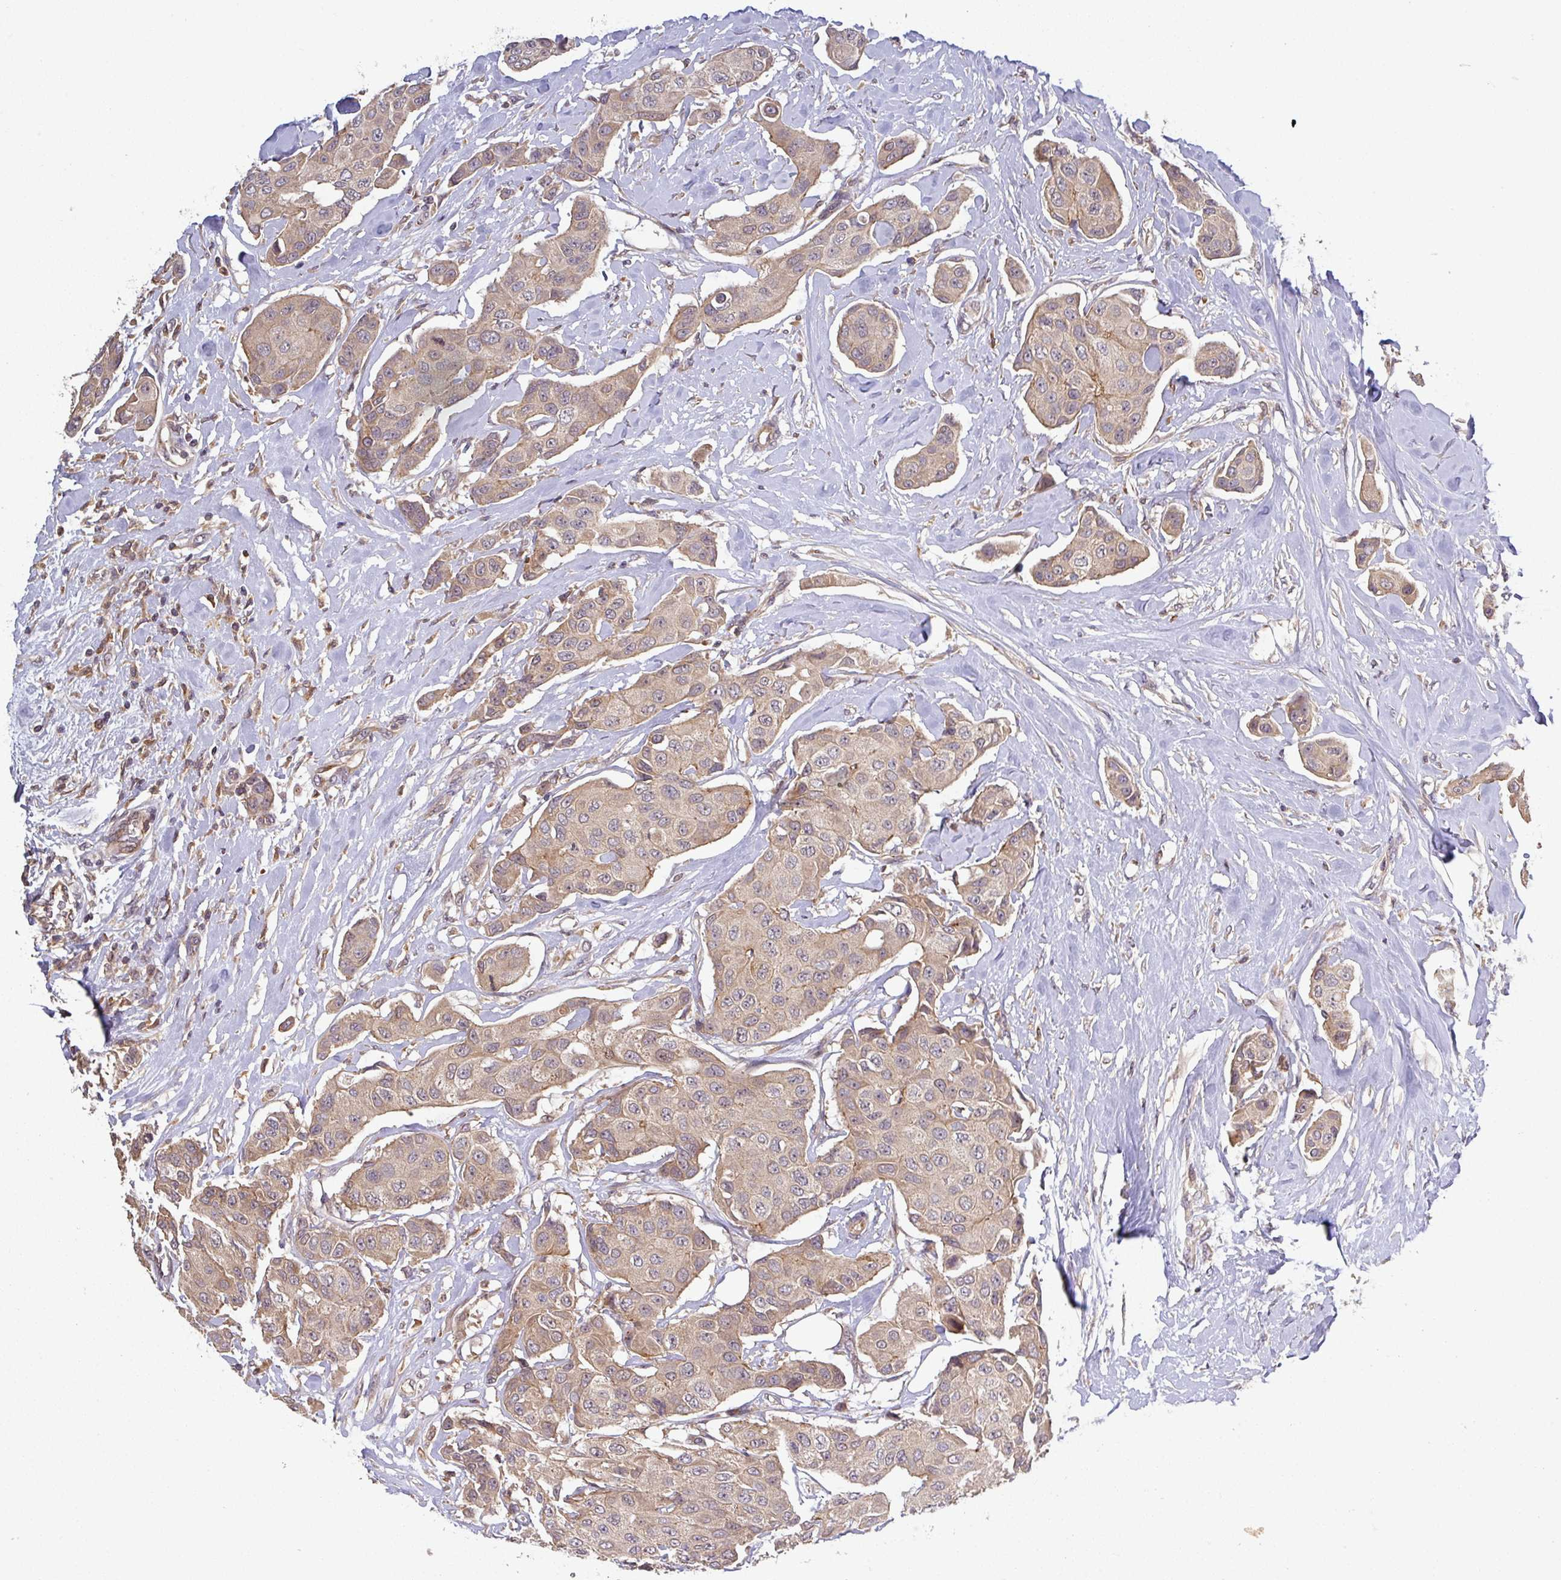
{"staining": {"intensity": "weak", "quantity": ">75%", "location": "cytoplasmic/membranous"}, "tissue": "breast cancer", "cell_type": "Tumor cells", "image_type": "cancer", "snomed": [{"axis": "morphology", "description": "Duct carcinoma"}, {"axis": "topography", "description": "Breast"}, {"axis": "topography", "description": "Lymph node"}], "caption": "This histopathology image reveals breast cancer (infiltrating ductal carcinoma) stained with immunohistochemistry (IHC) to label a protein in brown. The cytoplasmic/membranous of tumor cells show weak positivity for the protein. Nuclei are counter-stained blue.", "gene": "CCDC121", "patient": {"sex": "female", "age": 80}}